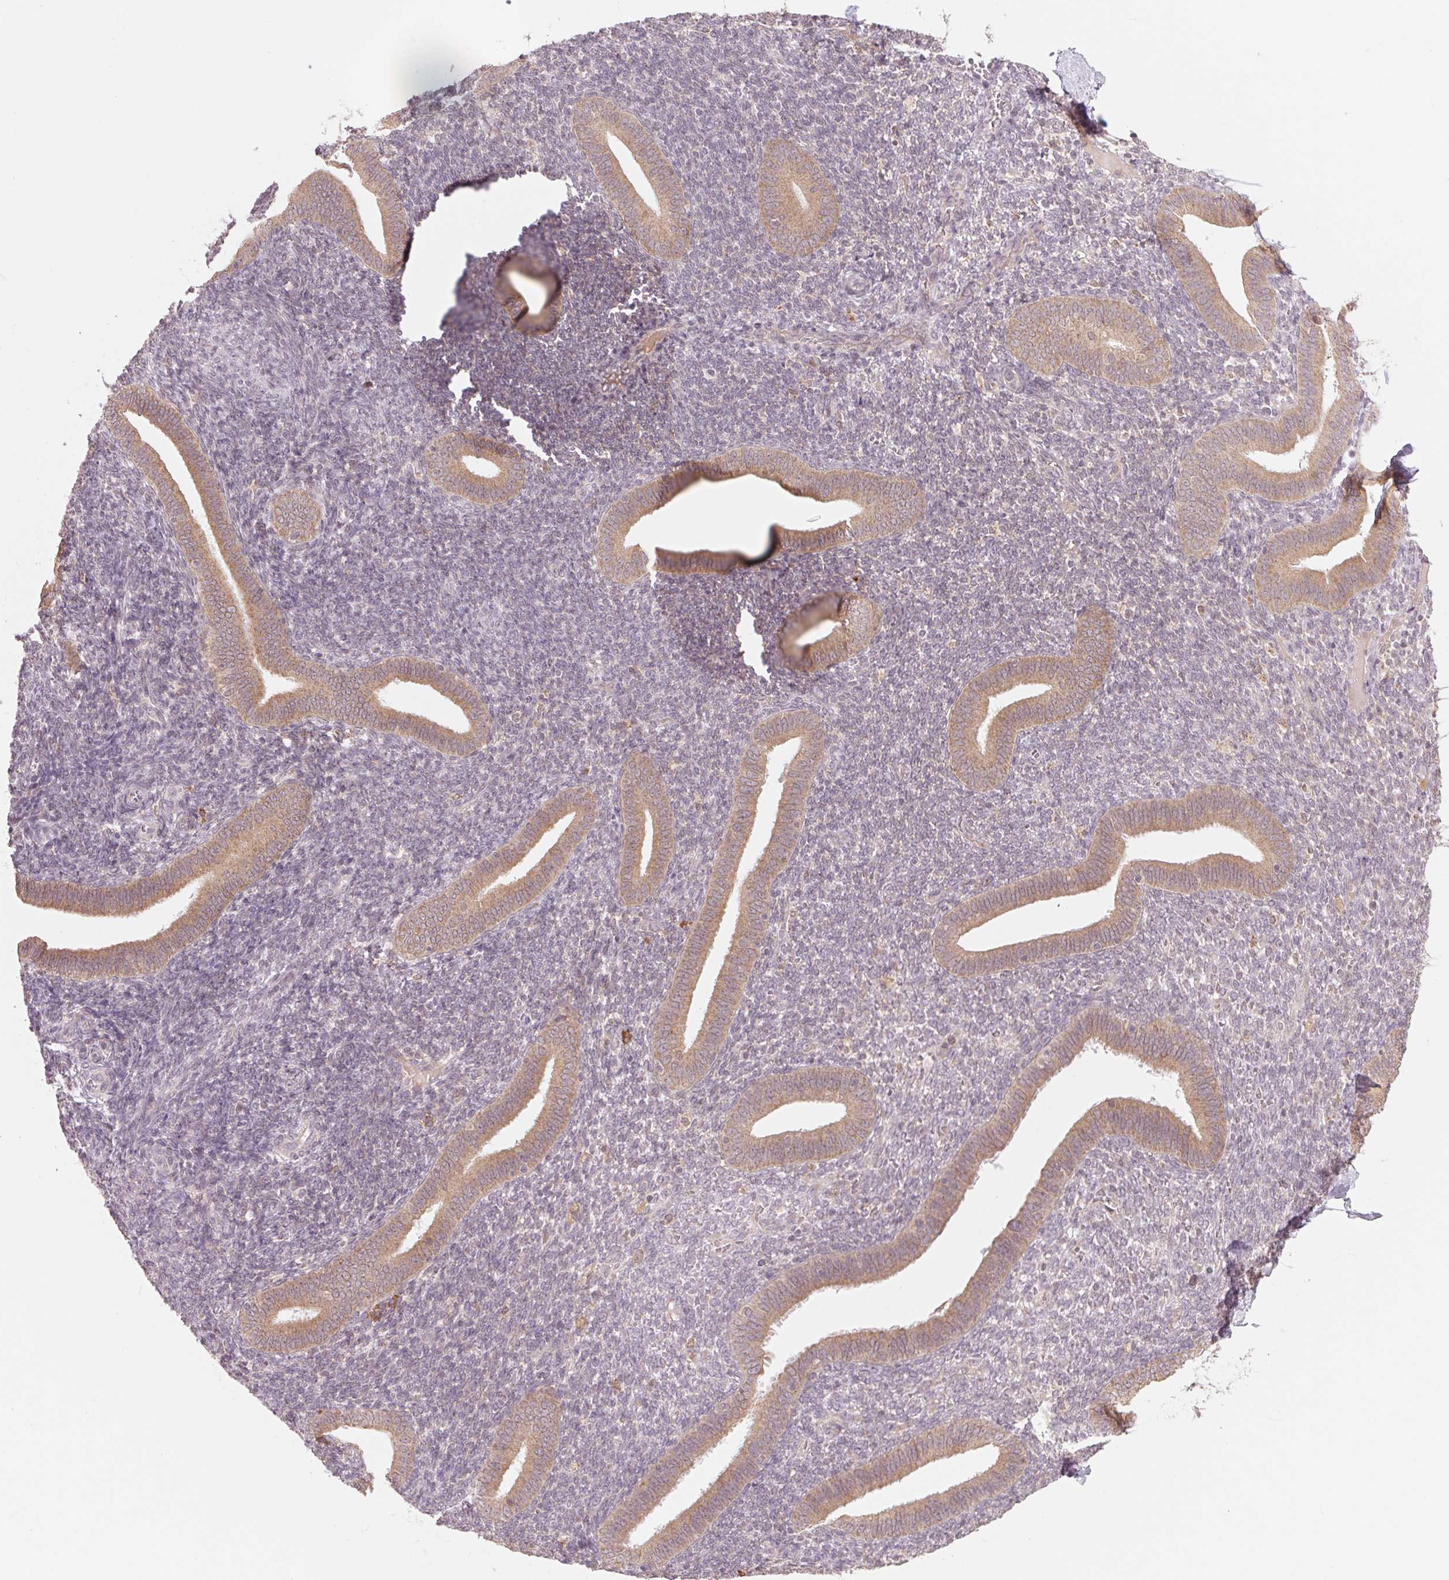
{"staining": {"intensity": "negative", "quantity": "none", "location": "none"}, "tissue": "endometrium", "cell_type": "Cells in endometrial stroma", "image_type": "normal", "snomed": [{"axis": "morphology", "description": "Normal tissue, NOS"}, {"axis": "topography", "description": "Endometrium"}], "caption": "Cells in endometrial stroma are negative for brown protein staining in benign endometrium. The staining is performed using DAB brown chromogen with nuclei counter-stained in using hematoxylin.", "gene": "TECR", "patient": {"sex": "female", "age": 25}}